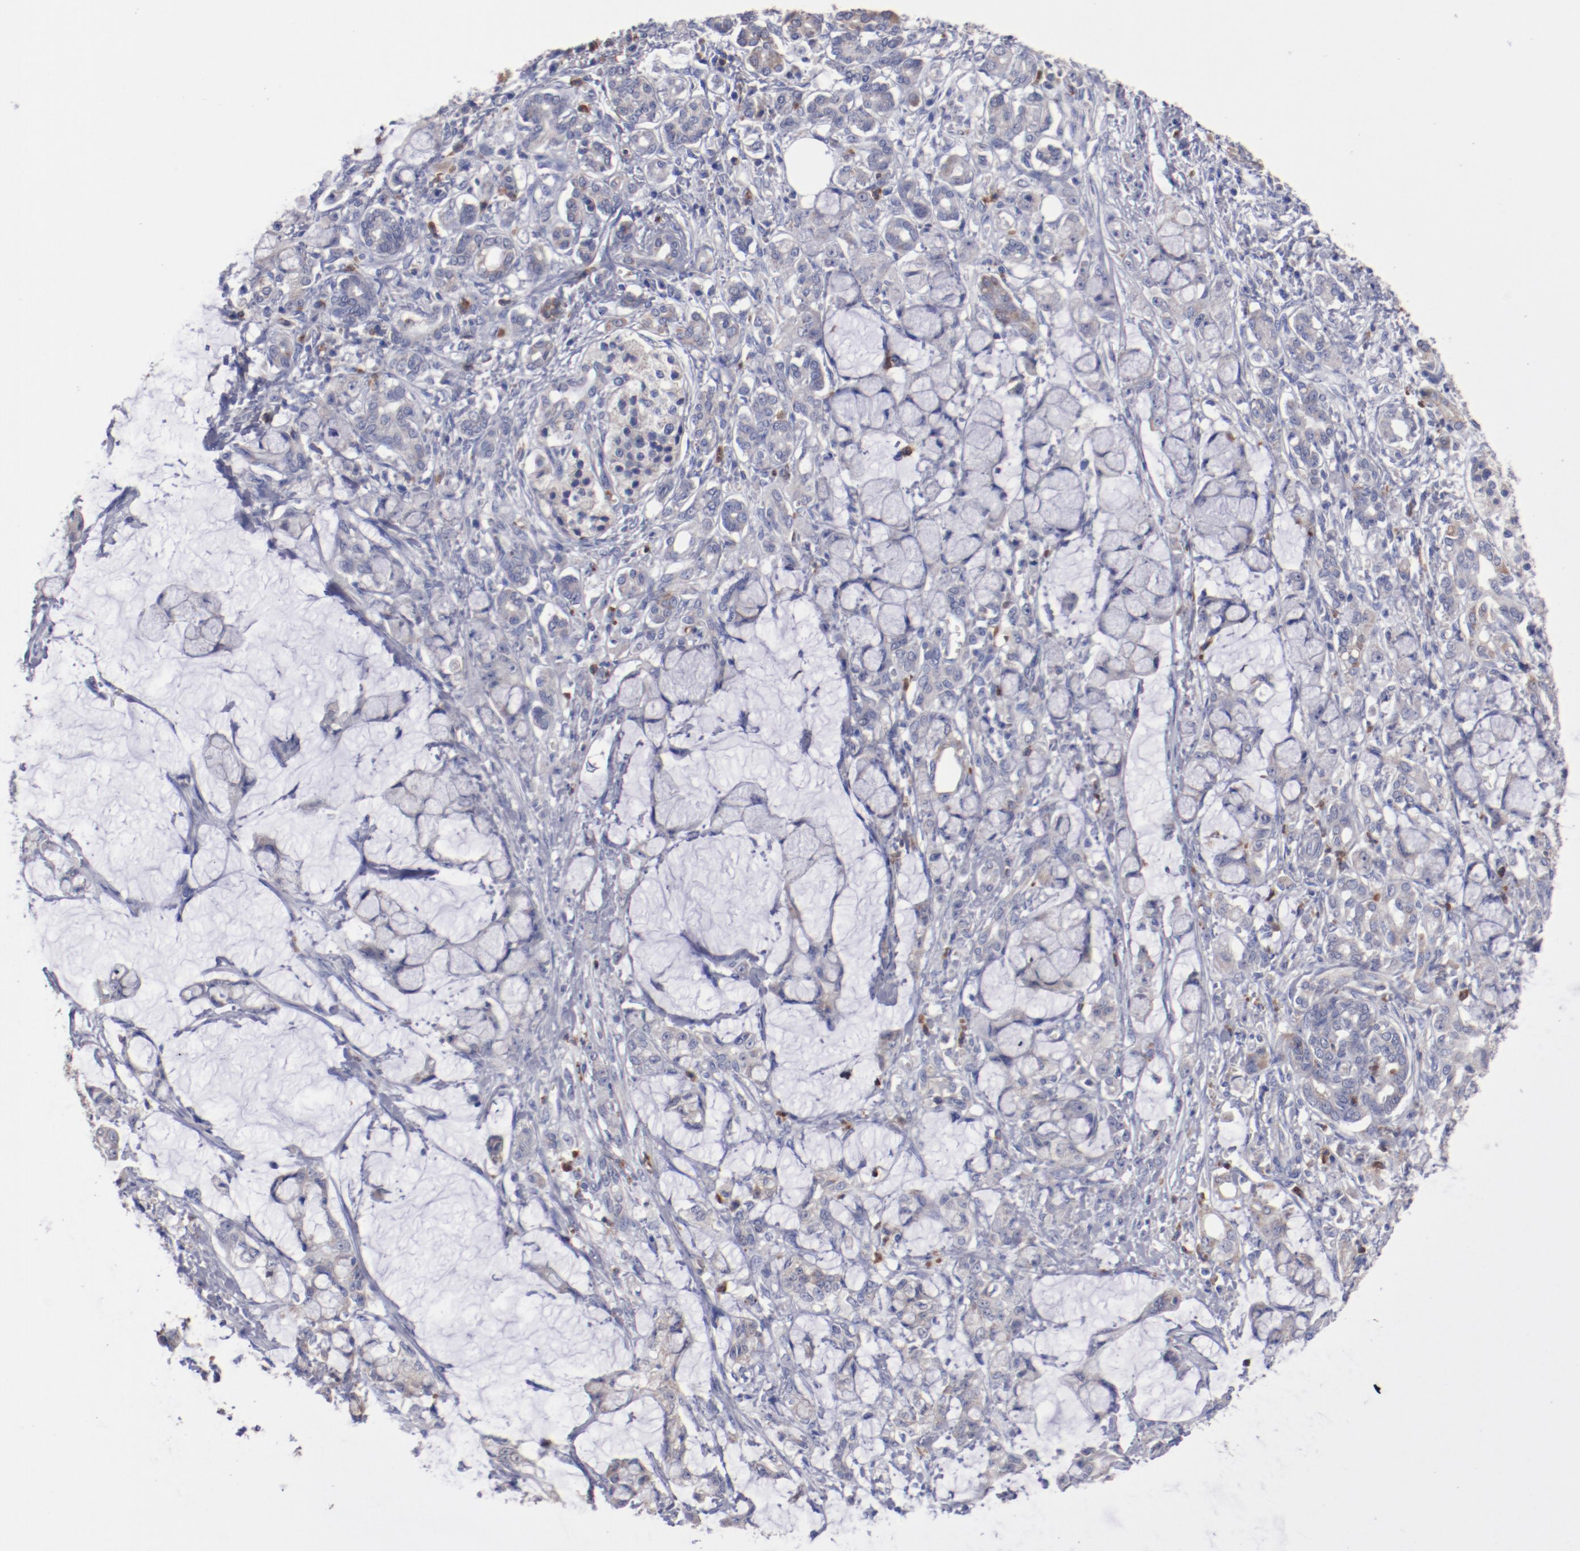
{"staining": {"intensity": "weak", "quantity": ">75%", "location": "cytoplasmic/membranous"}, "tissue": "pancreatic cancer", "cell_type": "Tumor cells", "image_type": "cancer", "snomed": [{"axis": "morphology", "description": "Adenocarcinoma, NOS"}, {"axis": "topography", "description": "Pancreas"}], "caption": "Pancreatic adenocarcinoma stained for a protein (brown) reveals weak cytoplasmic/membranous positive positivity in about >75% of tumor cells.", "gene": "FGR", "patient": {"sex": "female", "age": 73}}